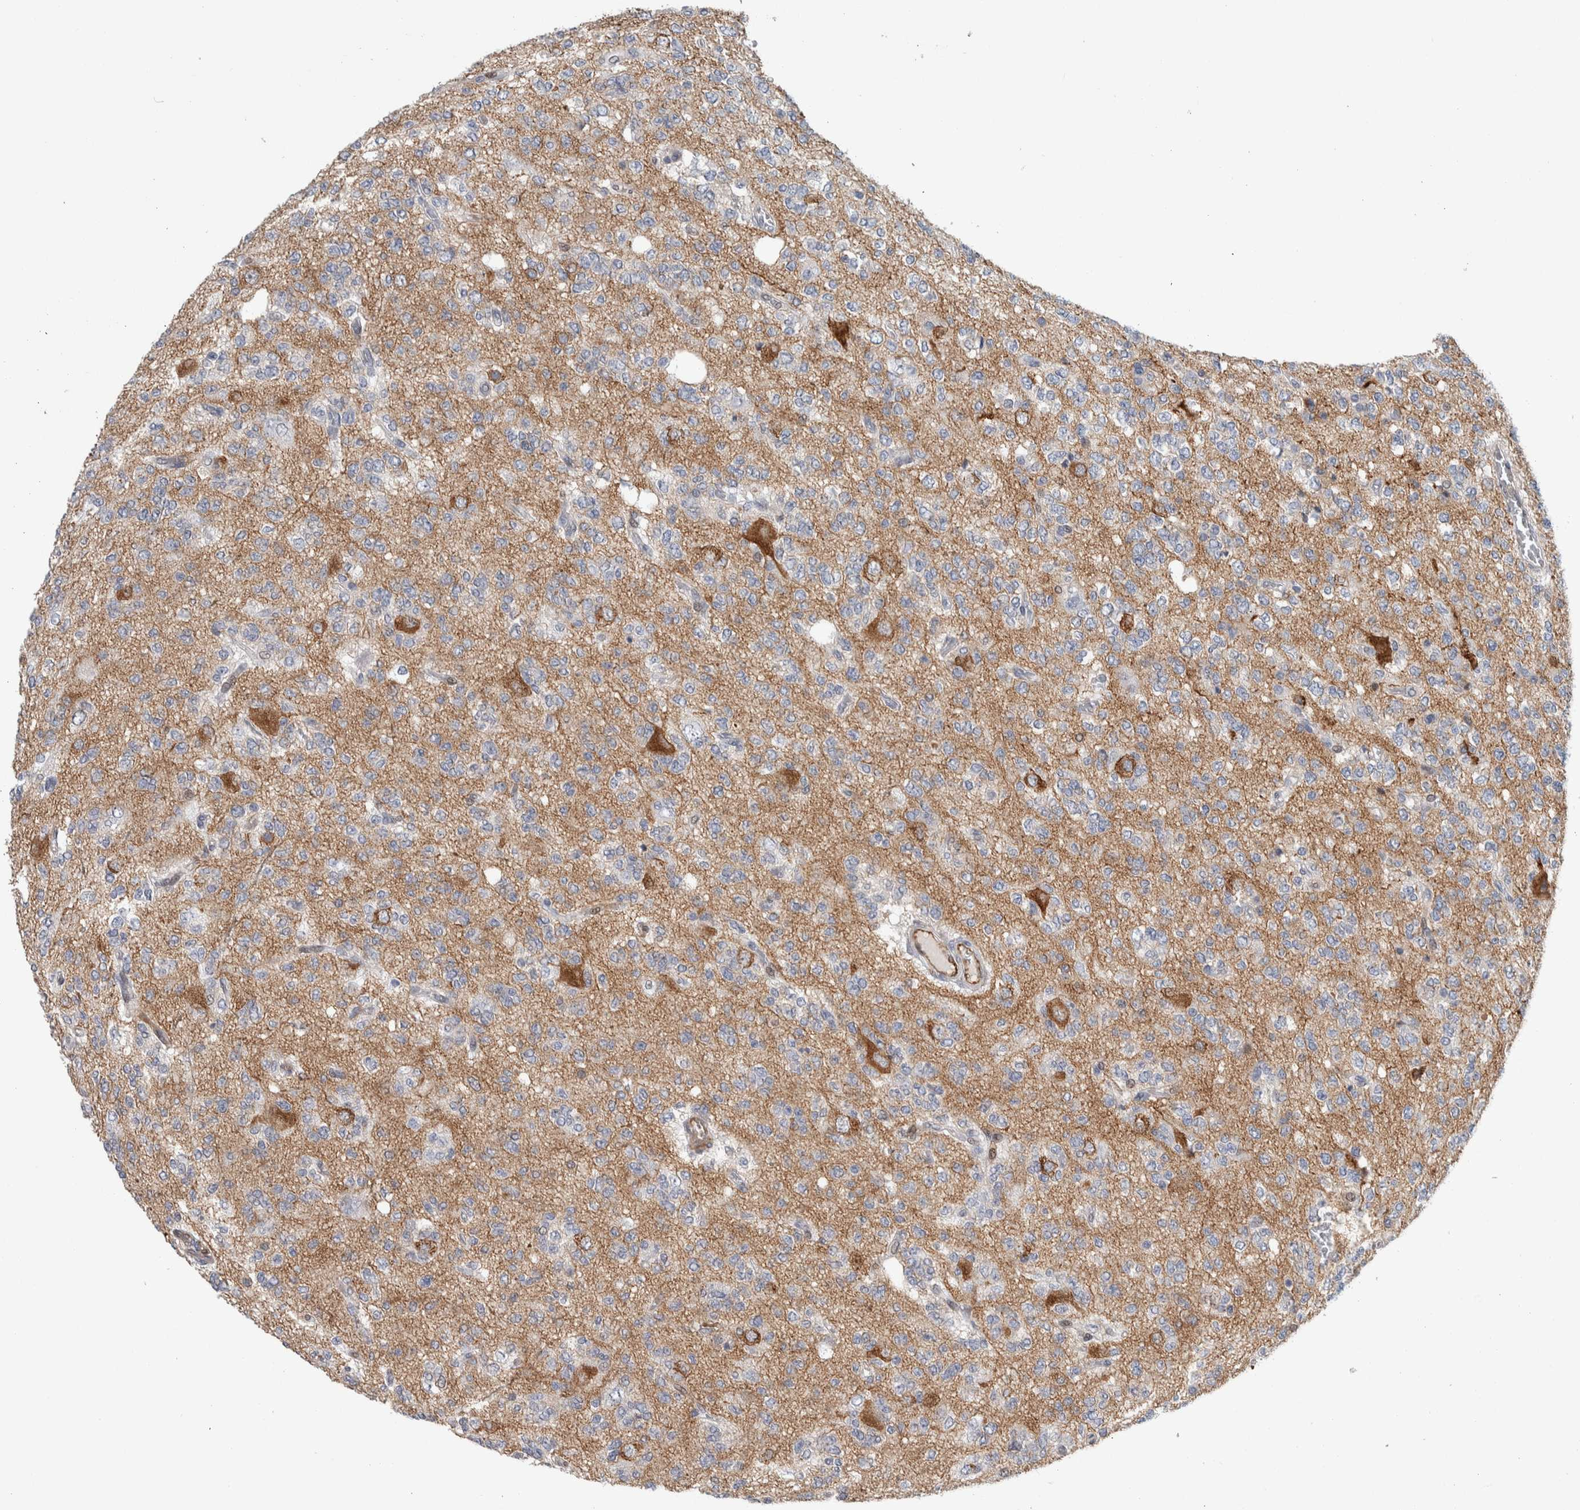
{"staining": {"intensity": "negative", "quantity": "none", "location": "none"}, "tissue": "glioma", "cell_type": "Tumor cells", "image_type": "cancer", "snomed": [{"axis": "morphology", "description": "Glioma, malignant, Low grade"}, {"axis": "topography", "description": "Brain"}], "caption": "A photomicrograph of human glioma is negative for staining in tumor cells. Brightfield microscopy of IHC stained with DAB (brown) and hematoxylin (blue), captured at high magnification.", "gene": "MSL1", "patient": {"sex": "male", "age": 38}}